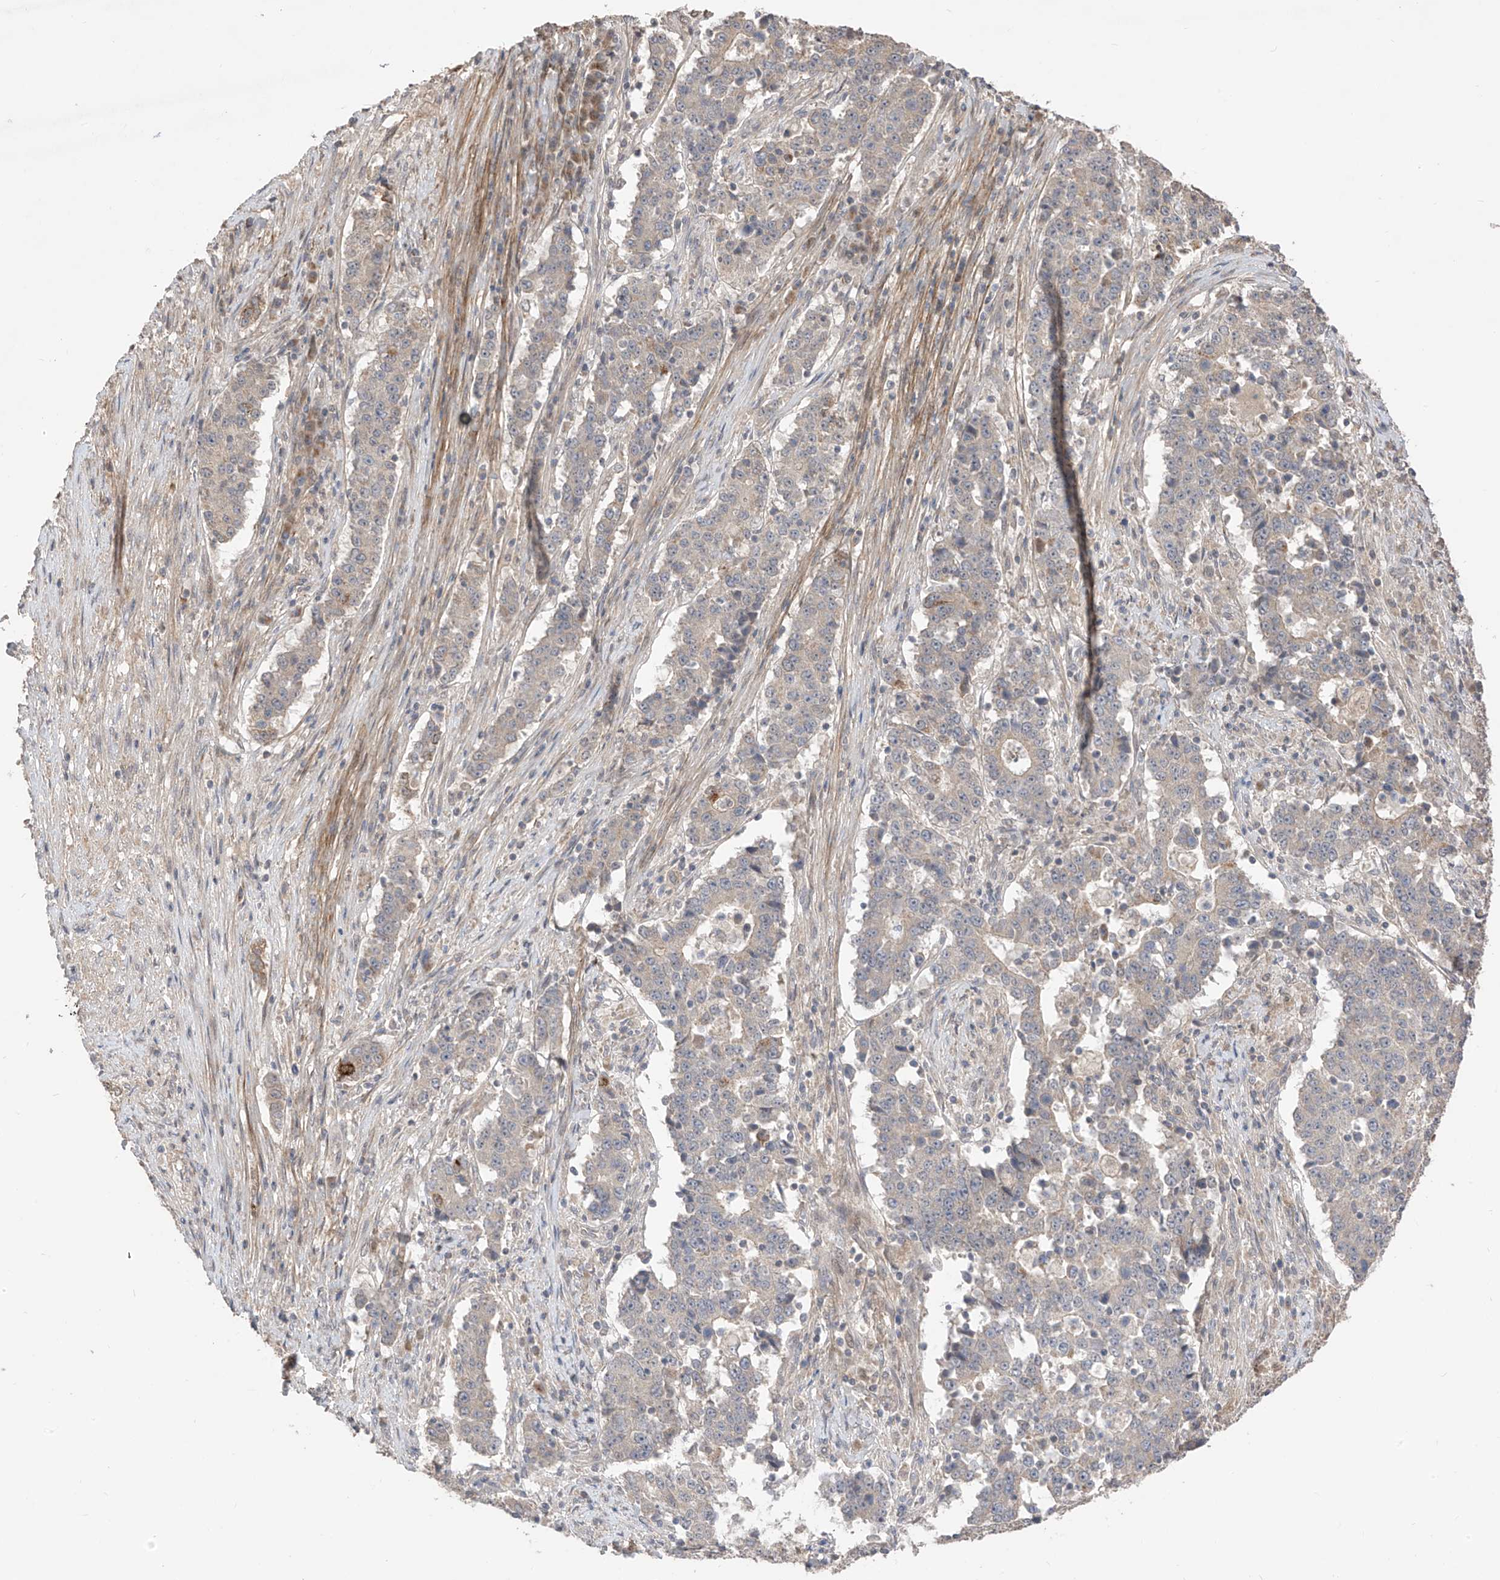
{"staining": {"intensity": "weak", "quantity": "<25%", "location": "cytoplasmic/membranous"}, "tissue": "stomach cancer", "cell_type": "Tumor cells", "image_type": "cancer", "snomed": [{"axis": "morphology", "description": "Adenocarcinoma, NOS"}, {"axis": "topography", "description": "Stomach"}], "caption": "Tumor cells show no significant staining in stomach cancer. The staining is performed using DAB (3,3'-diaminobenzidine) brown chromogen with nuclei counter-stained in using hematoxylin.", "gene": "LATS1", "patient": {"sex": "male", "age": 59}}